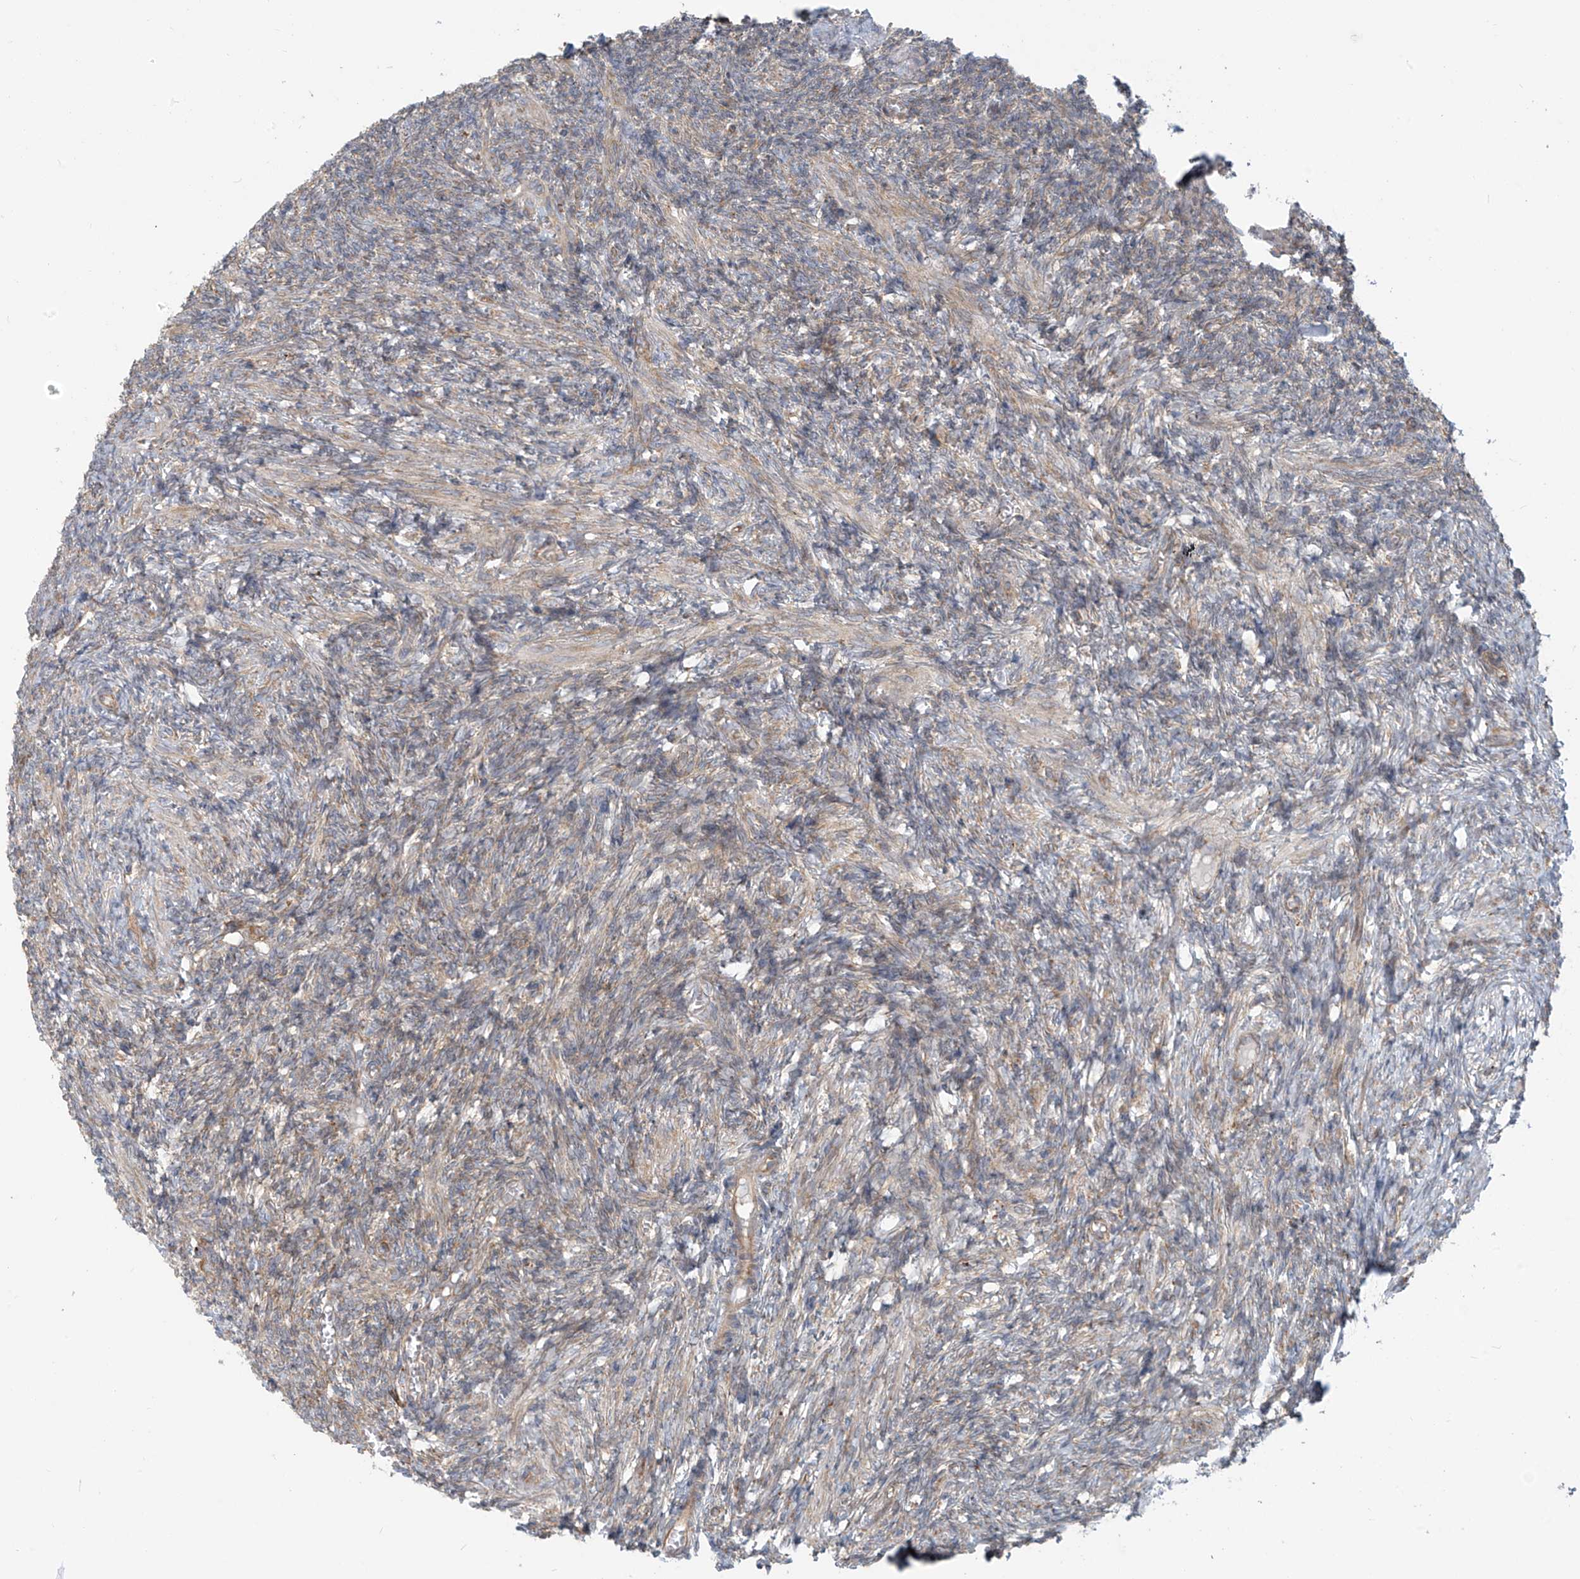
{"staining": {"intensity": "weak", "quantity": "<25%", "location": "cytoplasmic/membranous"}, "tissue": "ovary", "cell_type": "Ovarian stroma cells", "image_type": "normal", "snomed": [{"axis": "morphology", "description": "Normal tissue, NOS"}, {"axis": "topography", "description": "Ovary"}], "caption": "Protein analysis of unremarkable ovary reveals no significant positivity in ovarian stroma cells.", "gene": "KATNIP", "patient": {"sex": "female", "age": 27}}